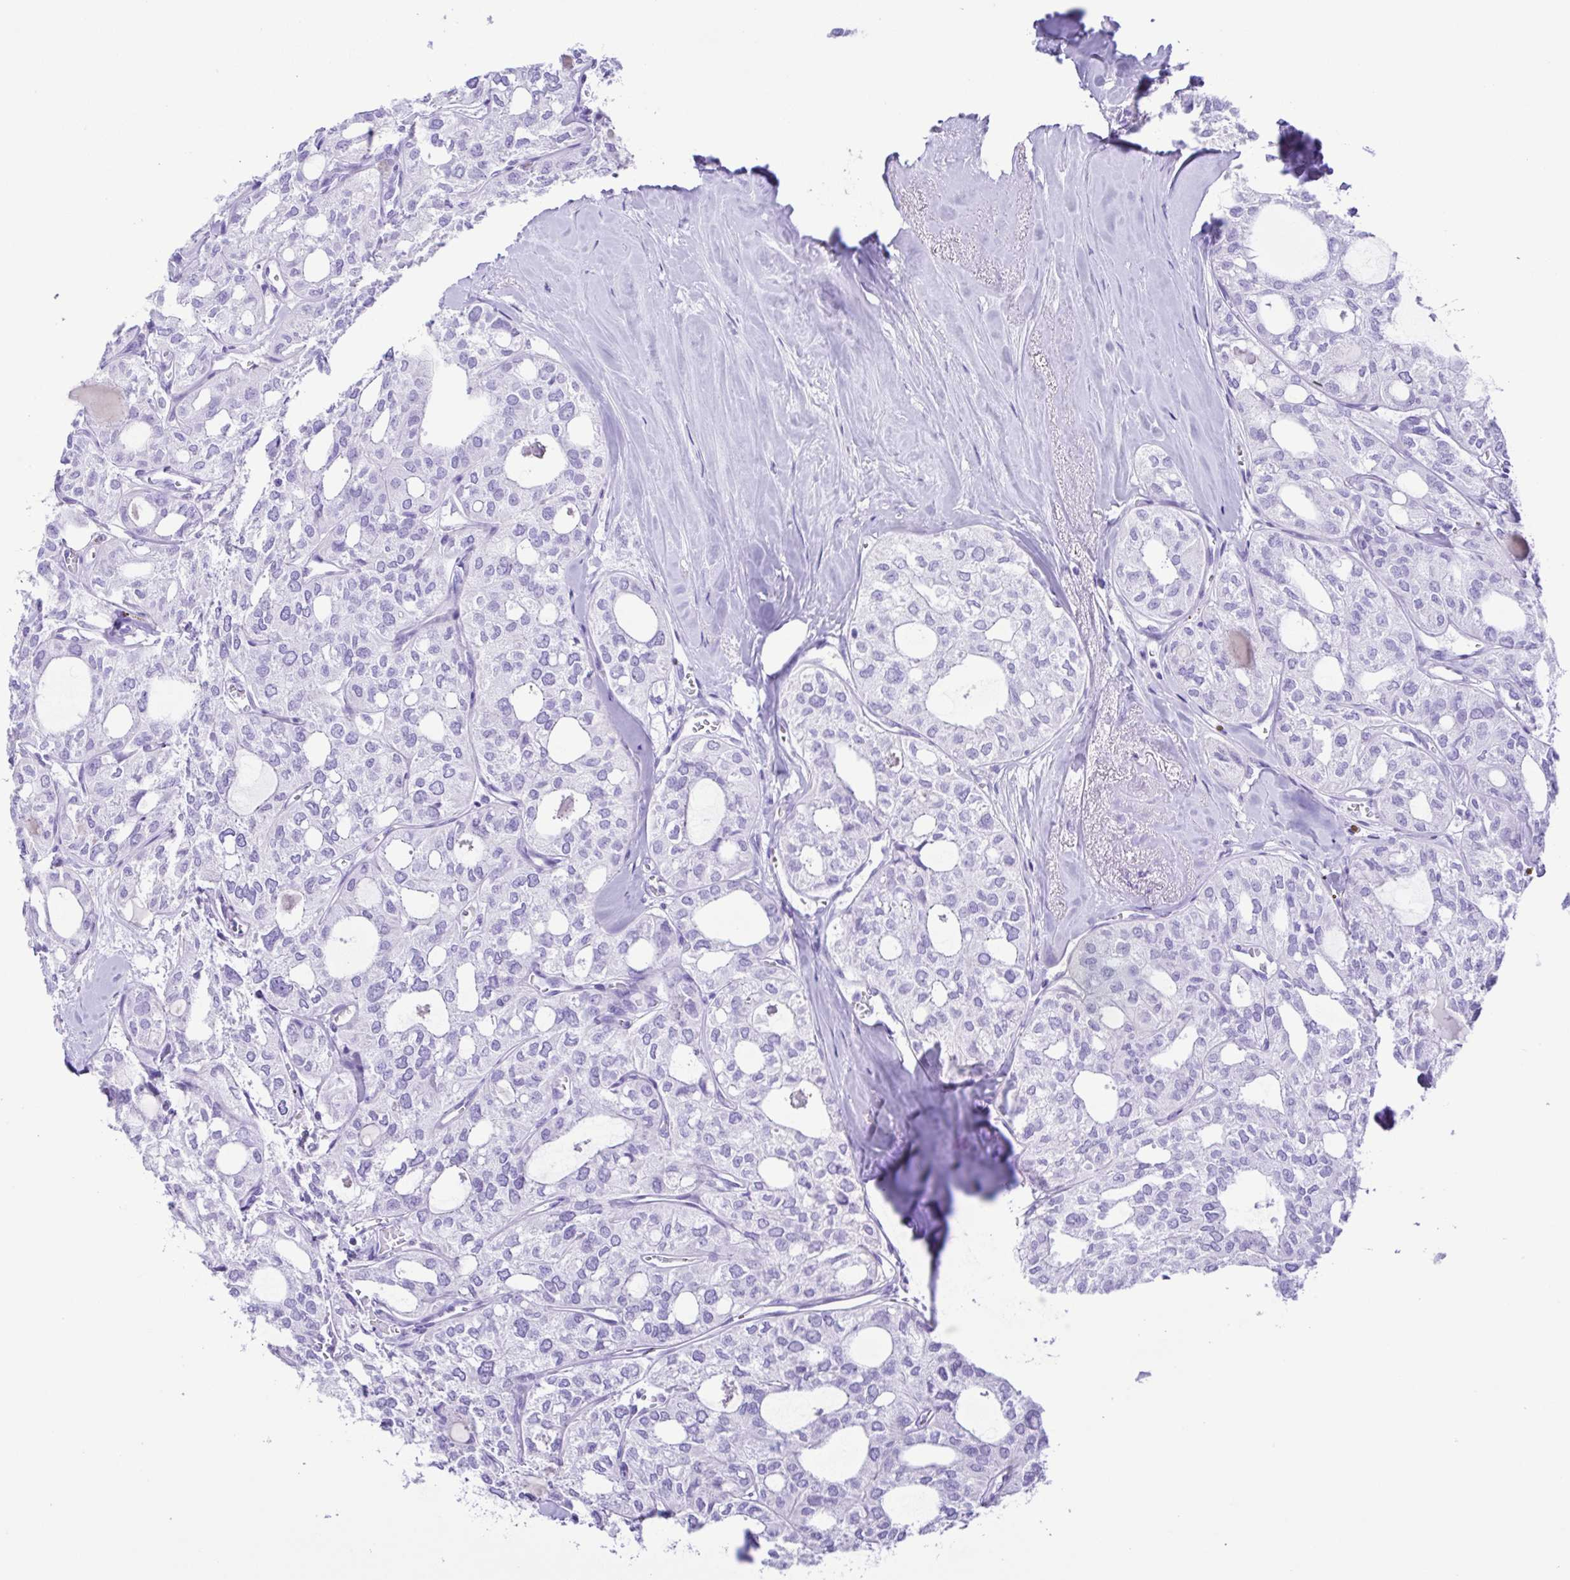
{"staining": {"intensity": "negative", "quantity": "none", "location": "none"}, "tissue": "thyroid cancer", "cell_type": "Tumor cells", "image_type": "cancer", "snomed": [{"axis": "morphology", "description": "Follicular adenoma carcinoma, NOS"}, {"axis": "topography", "description": "Thyroid gland"}], "caption": "The IHC photomicrograph has no significant positivity in tumor cells of thyroid follicular adenoma carcinoma tissue.", "gene": "ERP27", "patient": {"sex": "male", "age": 75}}